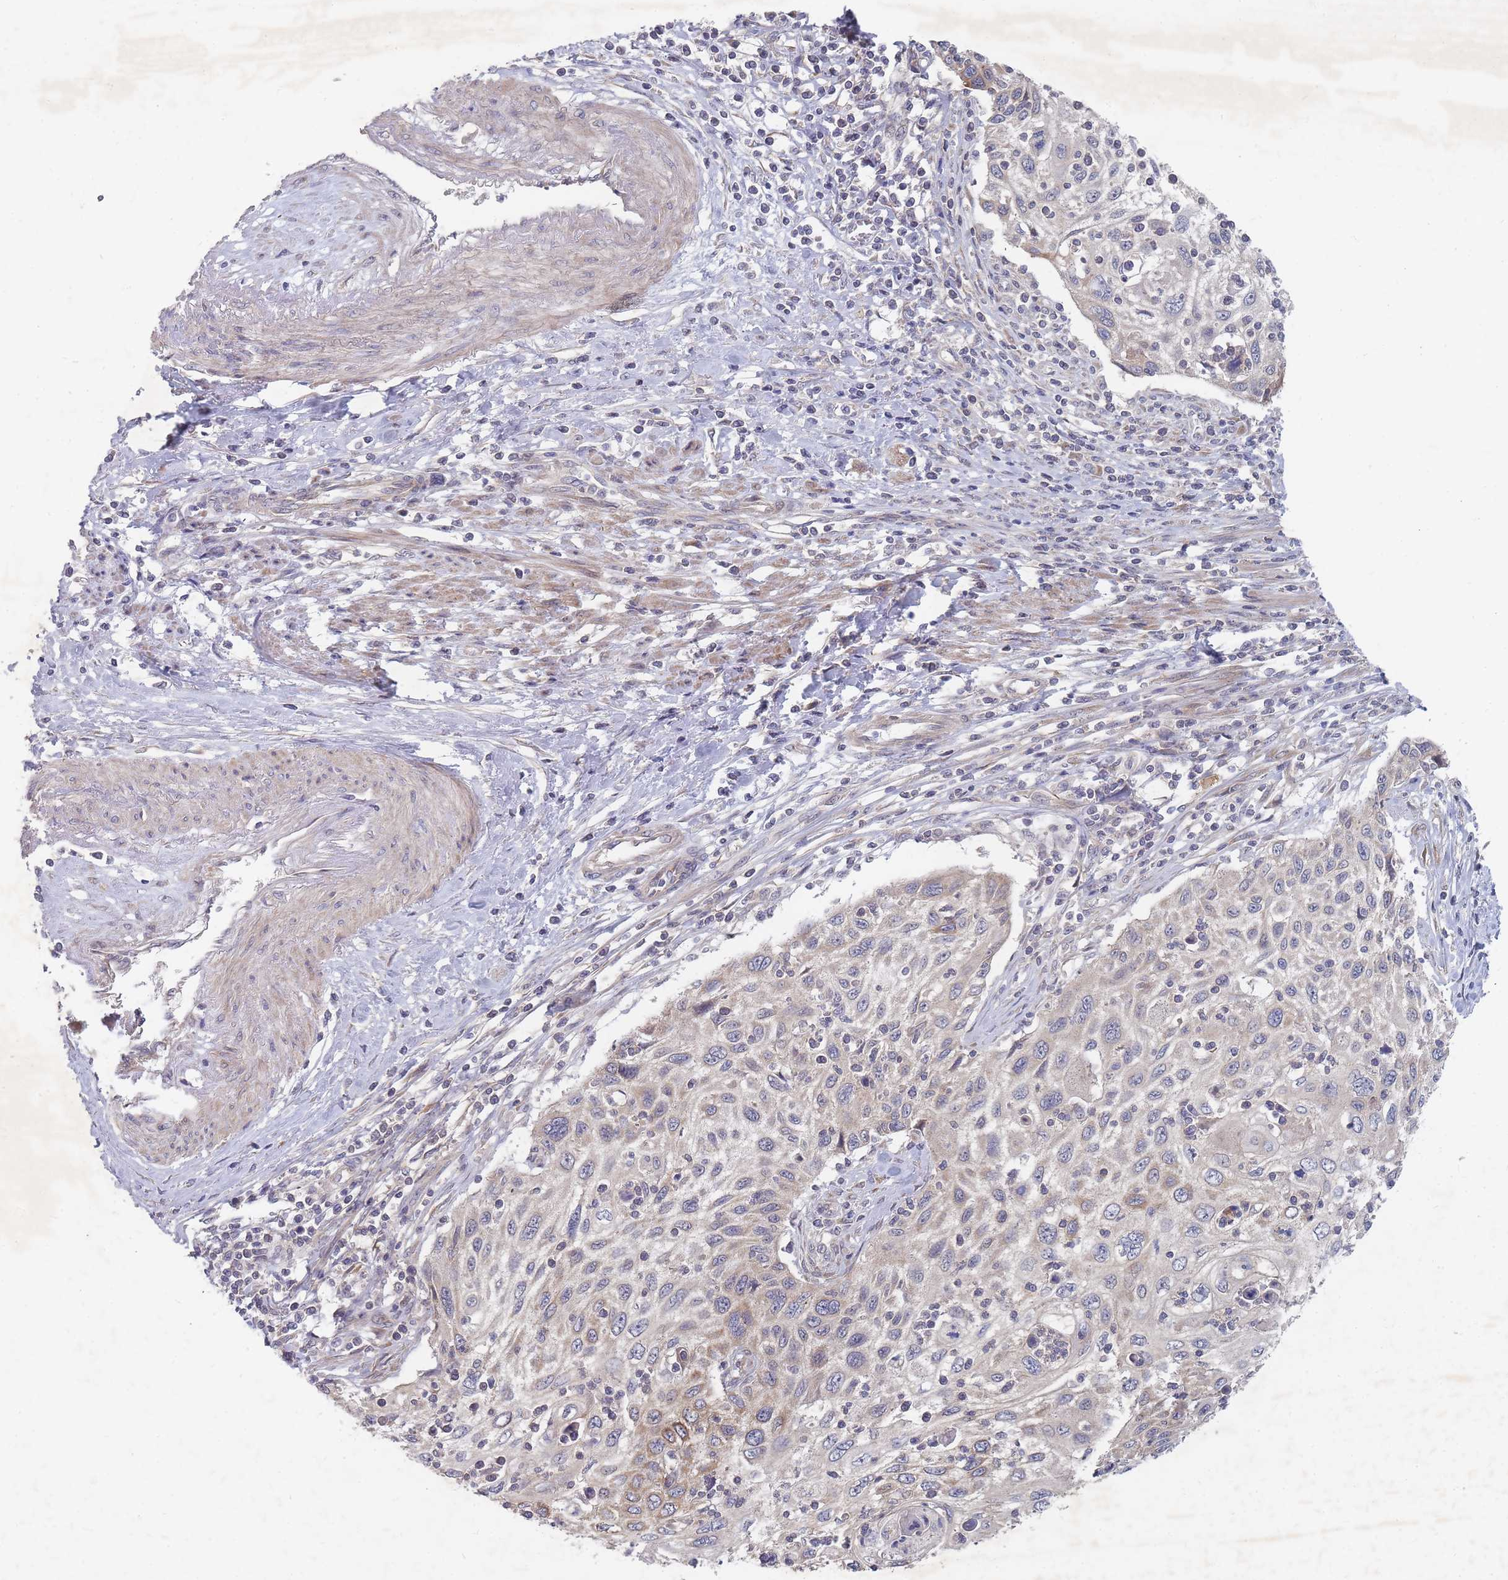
{"staining": {"intensity": "weak", "quantity": "<25%", "location": "cytoplasmic/membranous"}, "tissue": "cervical cancer", "cell_type": "Tumor cells", "image_type": "cancer", "snomed": [{"axis": "morphology", "description": "Squamous cell carcinoma, NOS"}, {"axis": "topography", "description": "Cervix"}], "caption": "This histopathology image is of squamous cell carcinoma (cervical) stained with IHC to label a protein in brown with the nuclei are counter-stained blue. There is no staining in tumor cells.", "gene": "SLC35F5", "patient": {"sex": "female", "age": 70}}